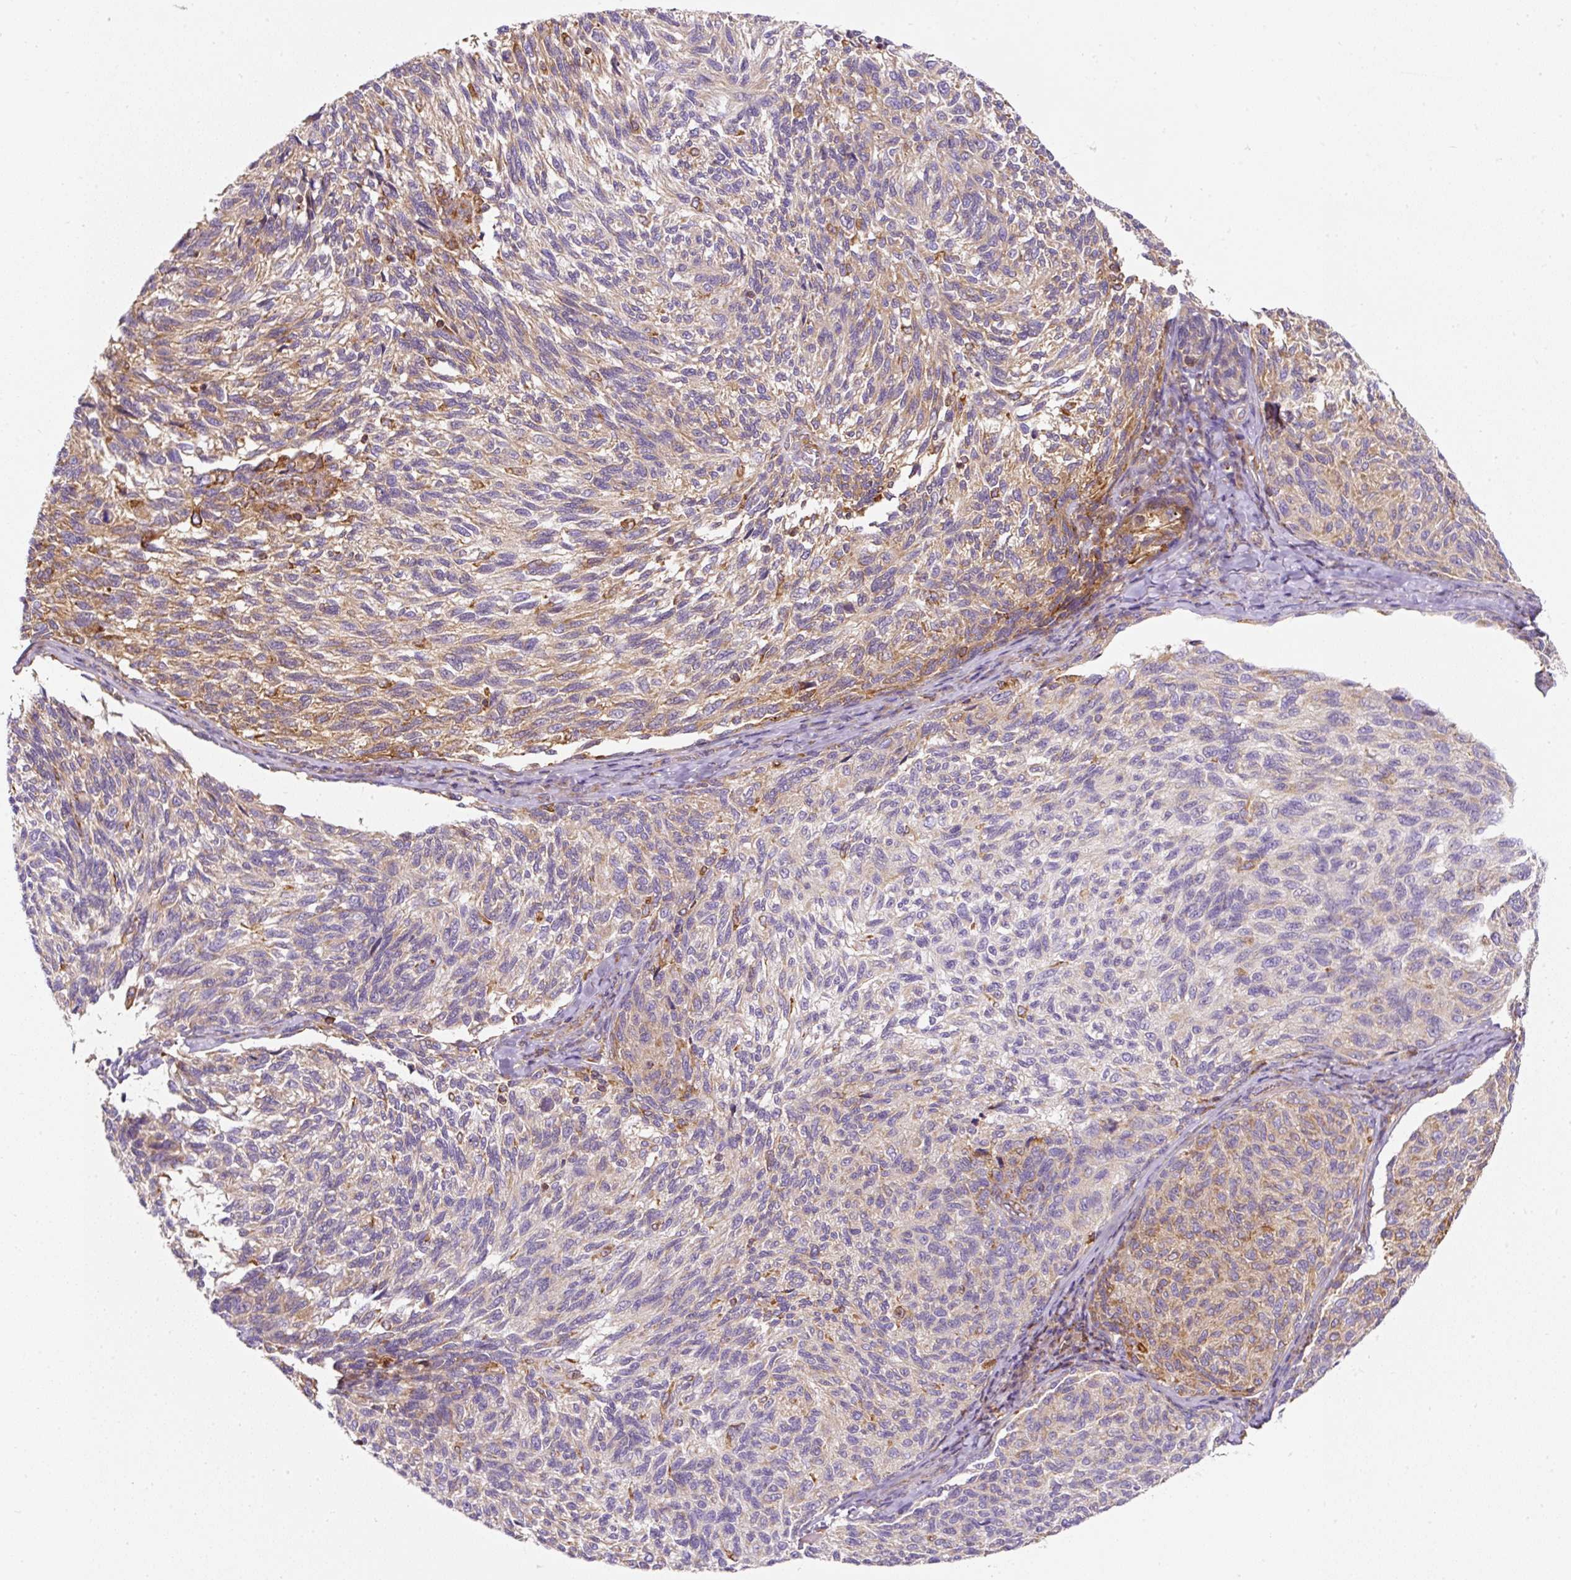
{"staining": {"intensity": "moderate", "quantity": "<25%", "location": "cytoplasmic/membranous"}, "tissue": "melanoma", "cell_type": "Tumor cells", "image_type": "cancer", "snomed": [{"axis": "morphology", "description": "Malignant melanoma, NOS"}, {"axis": "topography", "description": "Skin"}], "caption": "About <25% of tumor cells in melanoma display moderate cytoplasmic/membranous protein expression as visualized by brown immunohistochemical staining.", "gene": "ERAP2", "patient": {"sex": "female", "age": 73}}